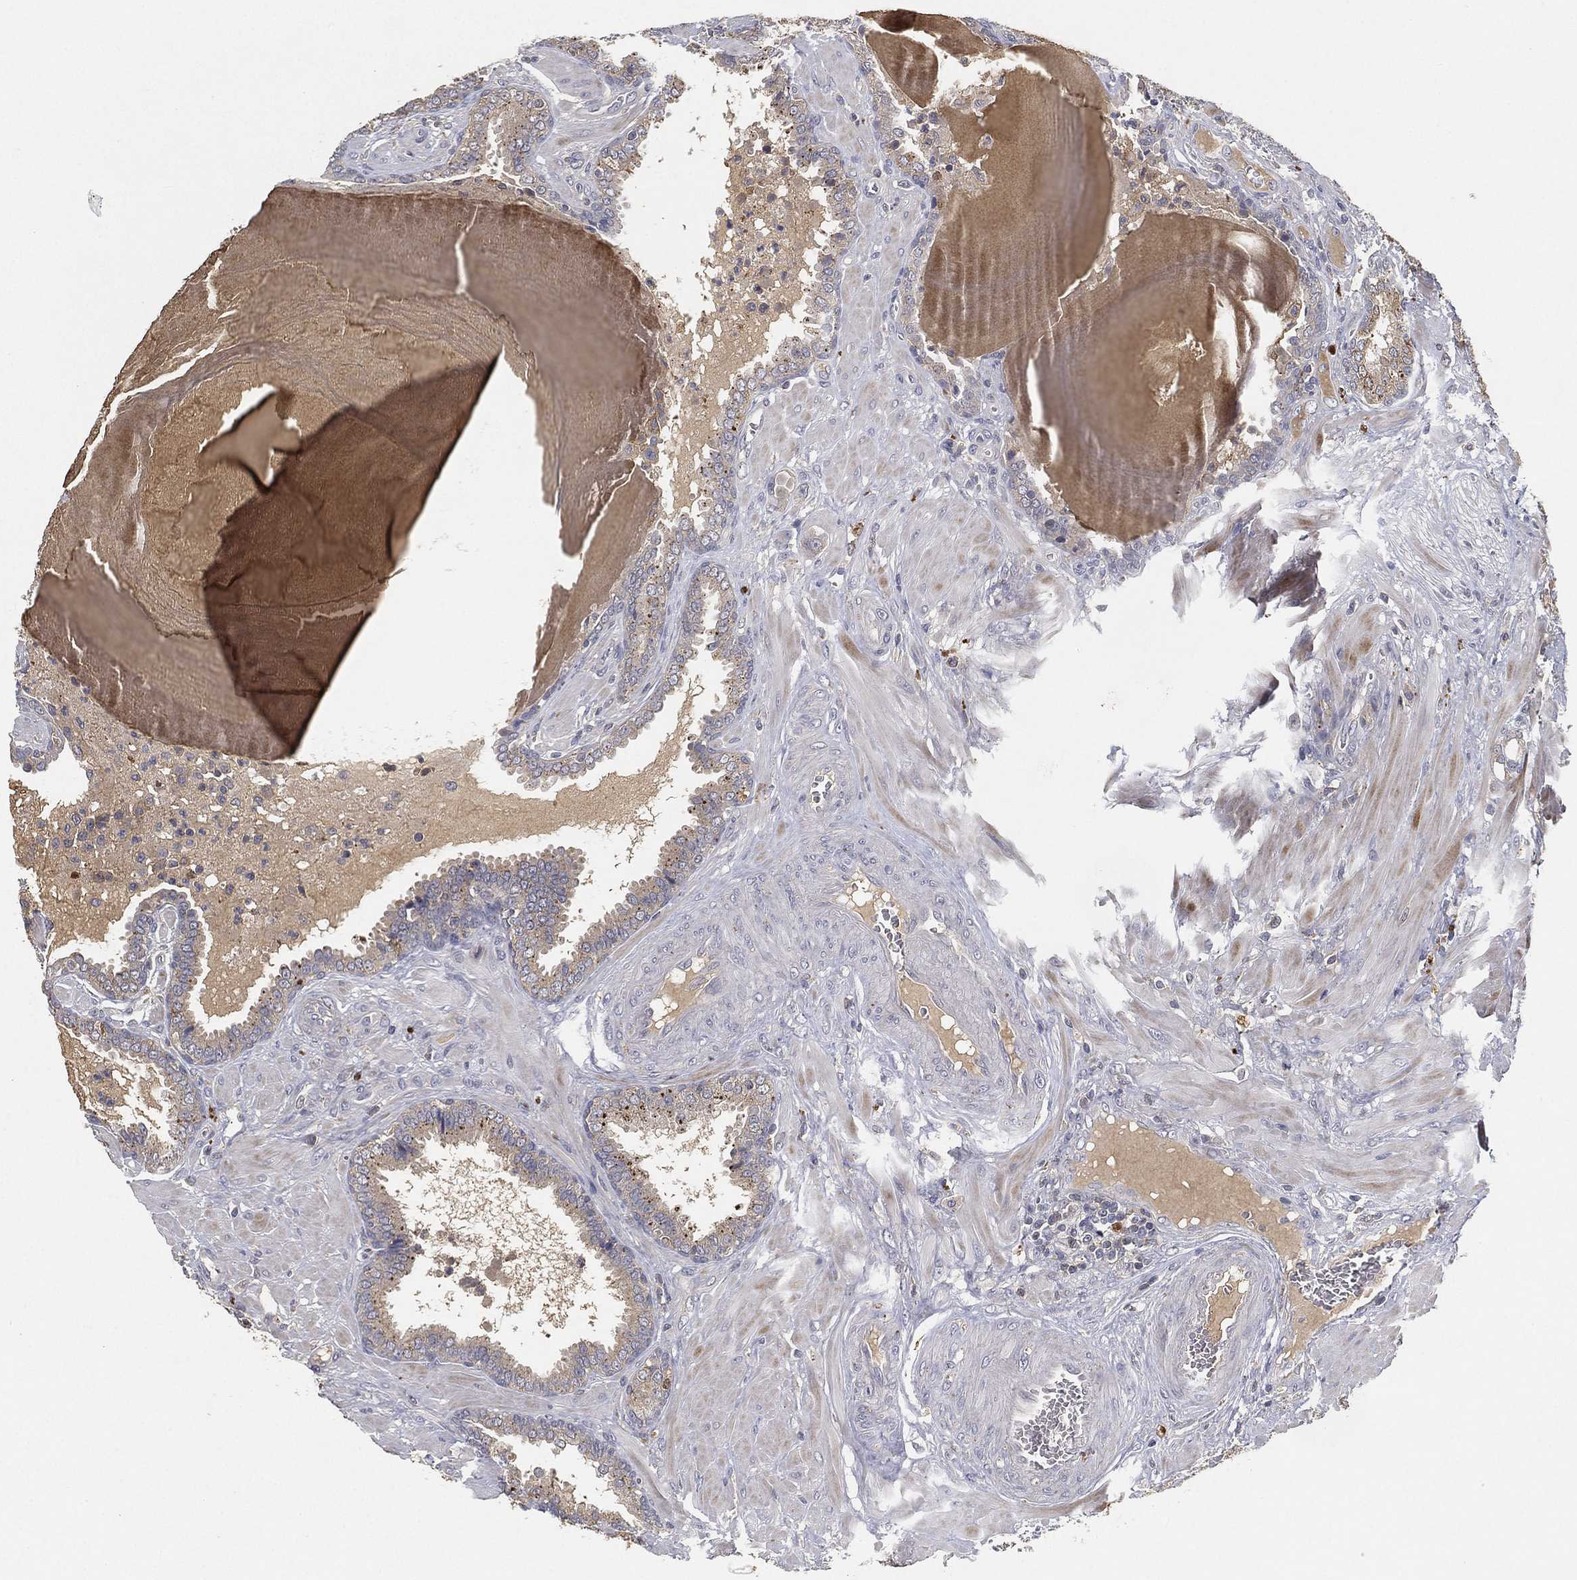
{"staining": {"intensity": "weak", "quantity": ">75%", "location": "cytoplasmic/membranous"}, "tissue": "prostate cancer", "cell_type": "Tumor cells", "image_type": "cancer", "snomed": [{"axis": "morphology", "description": "Adenocarcinoma, NOS"}, {"axis": "topography", "description": "Prostate"}], "caption": "IHC of human adenocarcinoma (prostate) shows low levels of weak cytoplasmic/membranous staining in about >75% of tumor cells.", "gene": "CFAP251", "patient": {"sex": "male", "age": 57}}